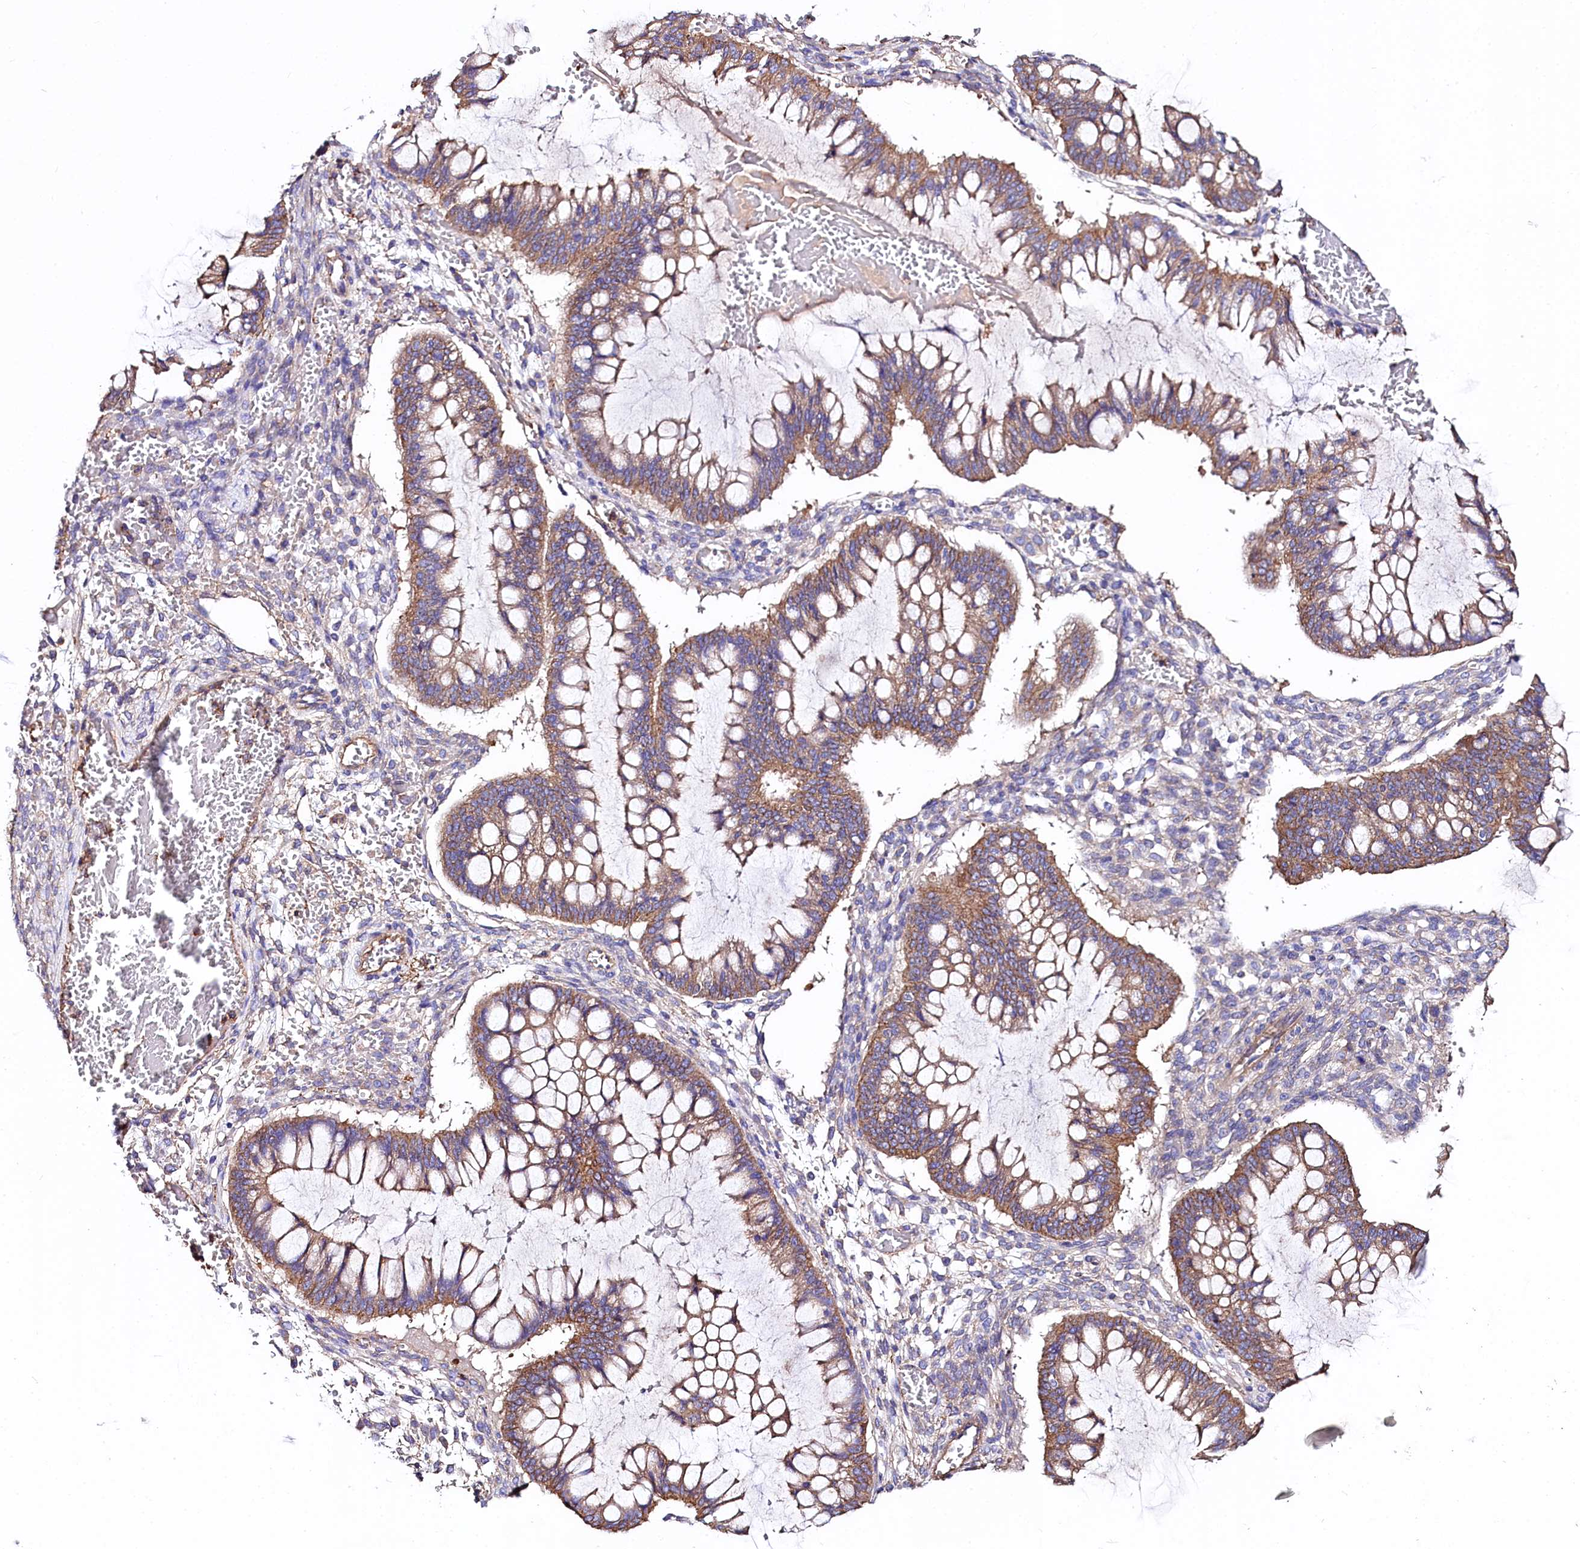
{"staining": {"intensity": "moderate", "quantity": ">75%", "location": "cytoplasmic/membranous"}, "tissue": "ovarian cancer", "cell_type": "Tumor cells", "image_type": "cancer", "snomed": [{"axis": "morphology", "description": "Cystadenocarcinoma, mucinous, NOS"}, {"axis": "topography", "description": "Ovary"}], "caption": "IHC micrograph of neoplastic tissue: human mucinous cystadenocarcinoma (ovarian) stained using immunohistochemistry demonstrates medium levels of moderate protein expression localized specifically in the cytoplasmic/membranous of tumor cells, appearing as a cytoplasmic/membranous brown color.", "gene": "FCHSD2", "patient": {"sex": "female", "age": 73}}